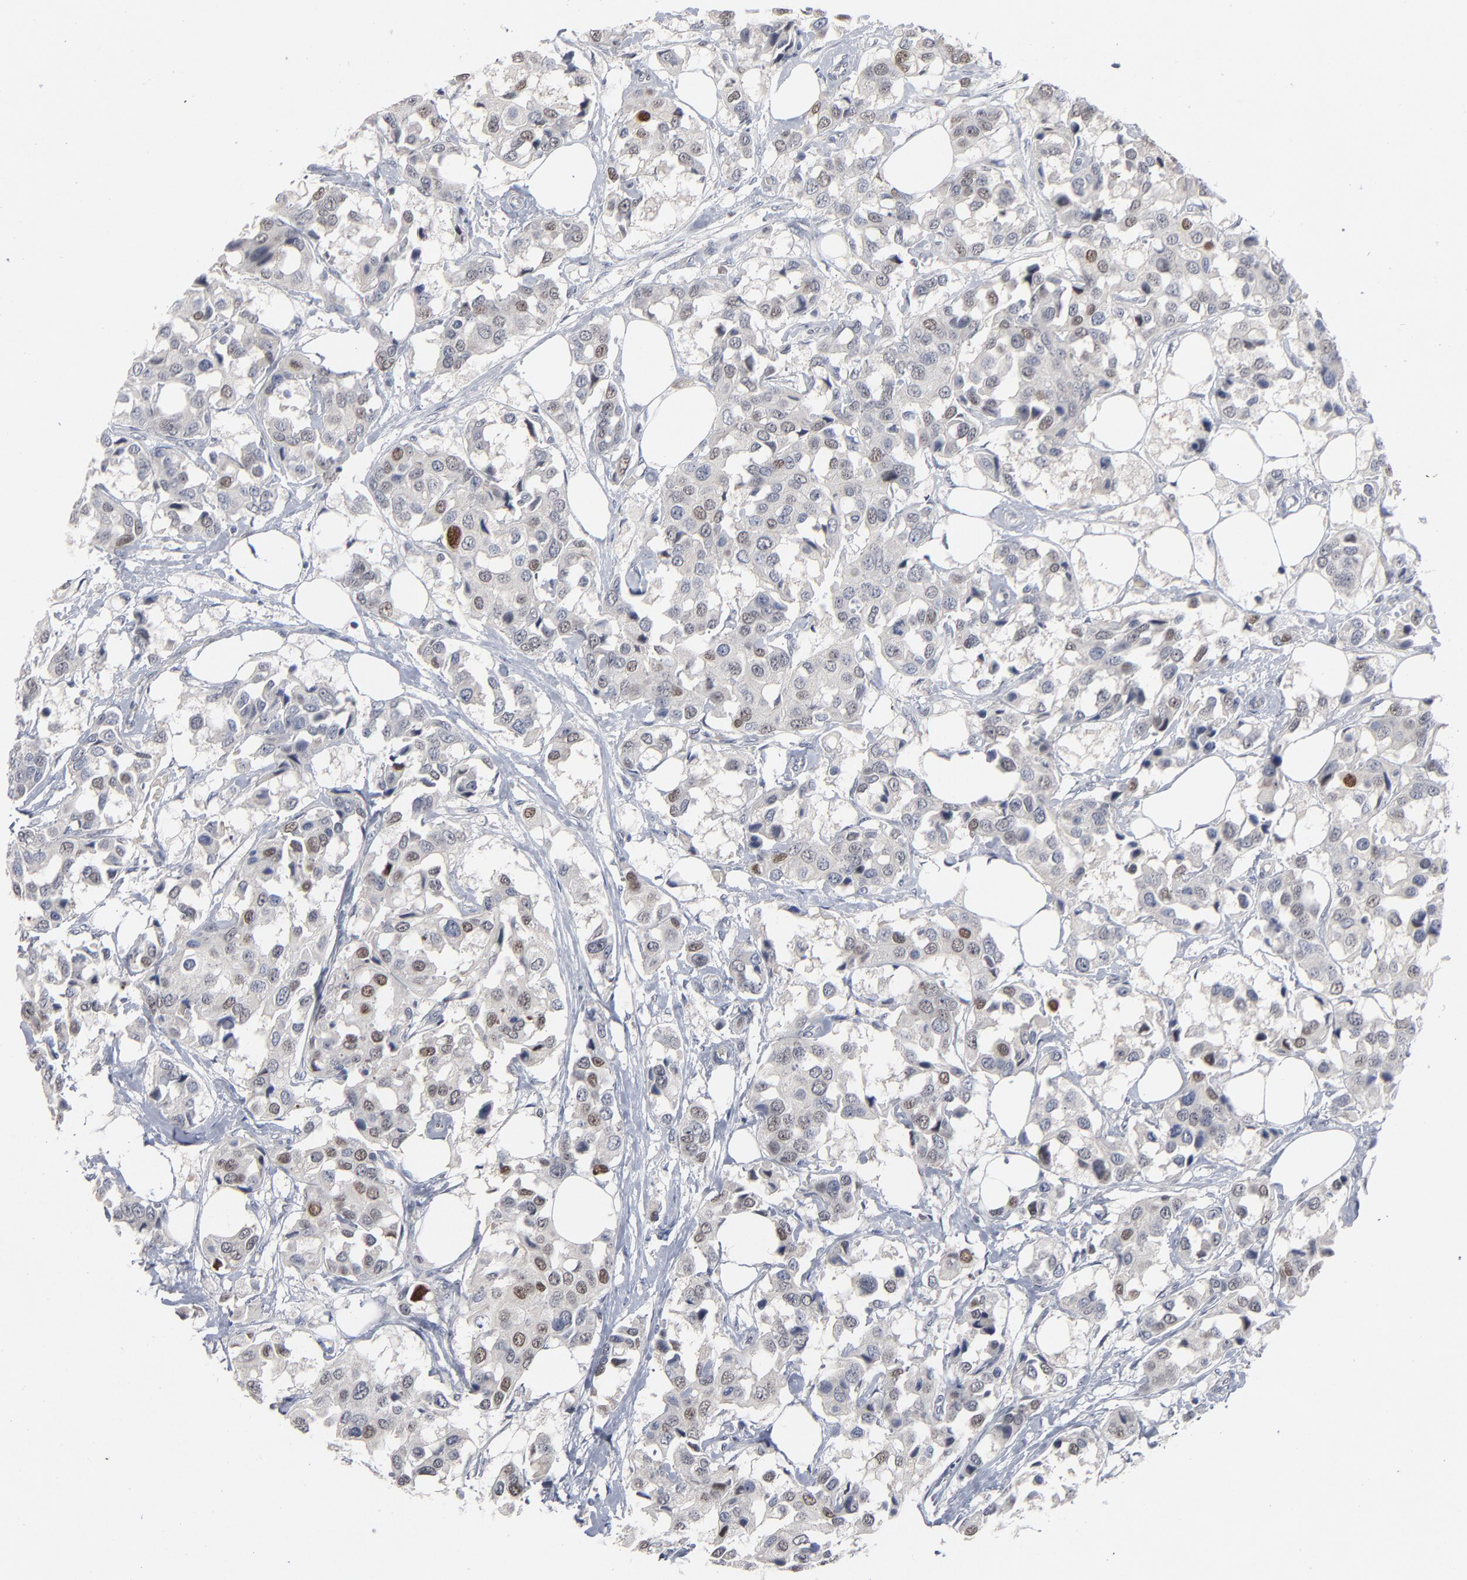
{"staining": {"intensity": "weak", "quantity": "<25%", "location": "nuclear"}, "tissue": "breast cancer", "cell_type": "Tumor cells", "image_type": "cancer", "snomed": [{"axis": "morphology", "description": "Duct carcinoma"}, {"axis": "topography", "description": "Breast"}], "caption": "Tumor cells show no significant staining in breast infiltrating ductal carcinoma.", "gene": "FOXN2", "patient": {"sex": "female", "age": 80}}